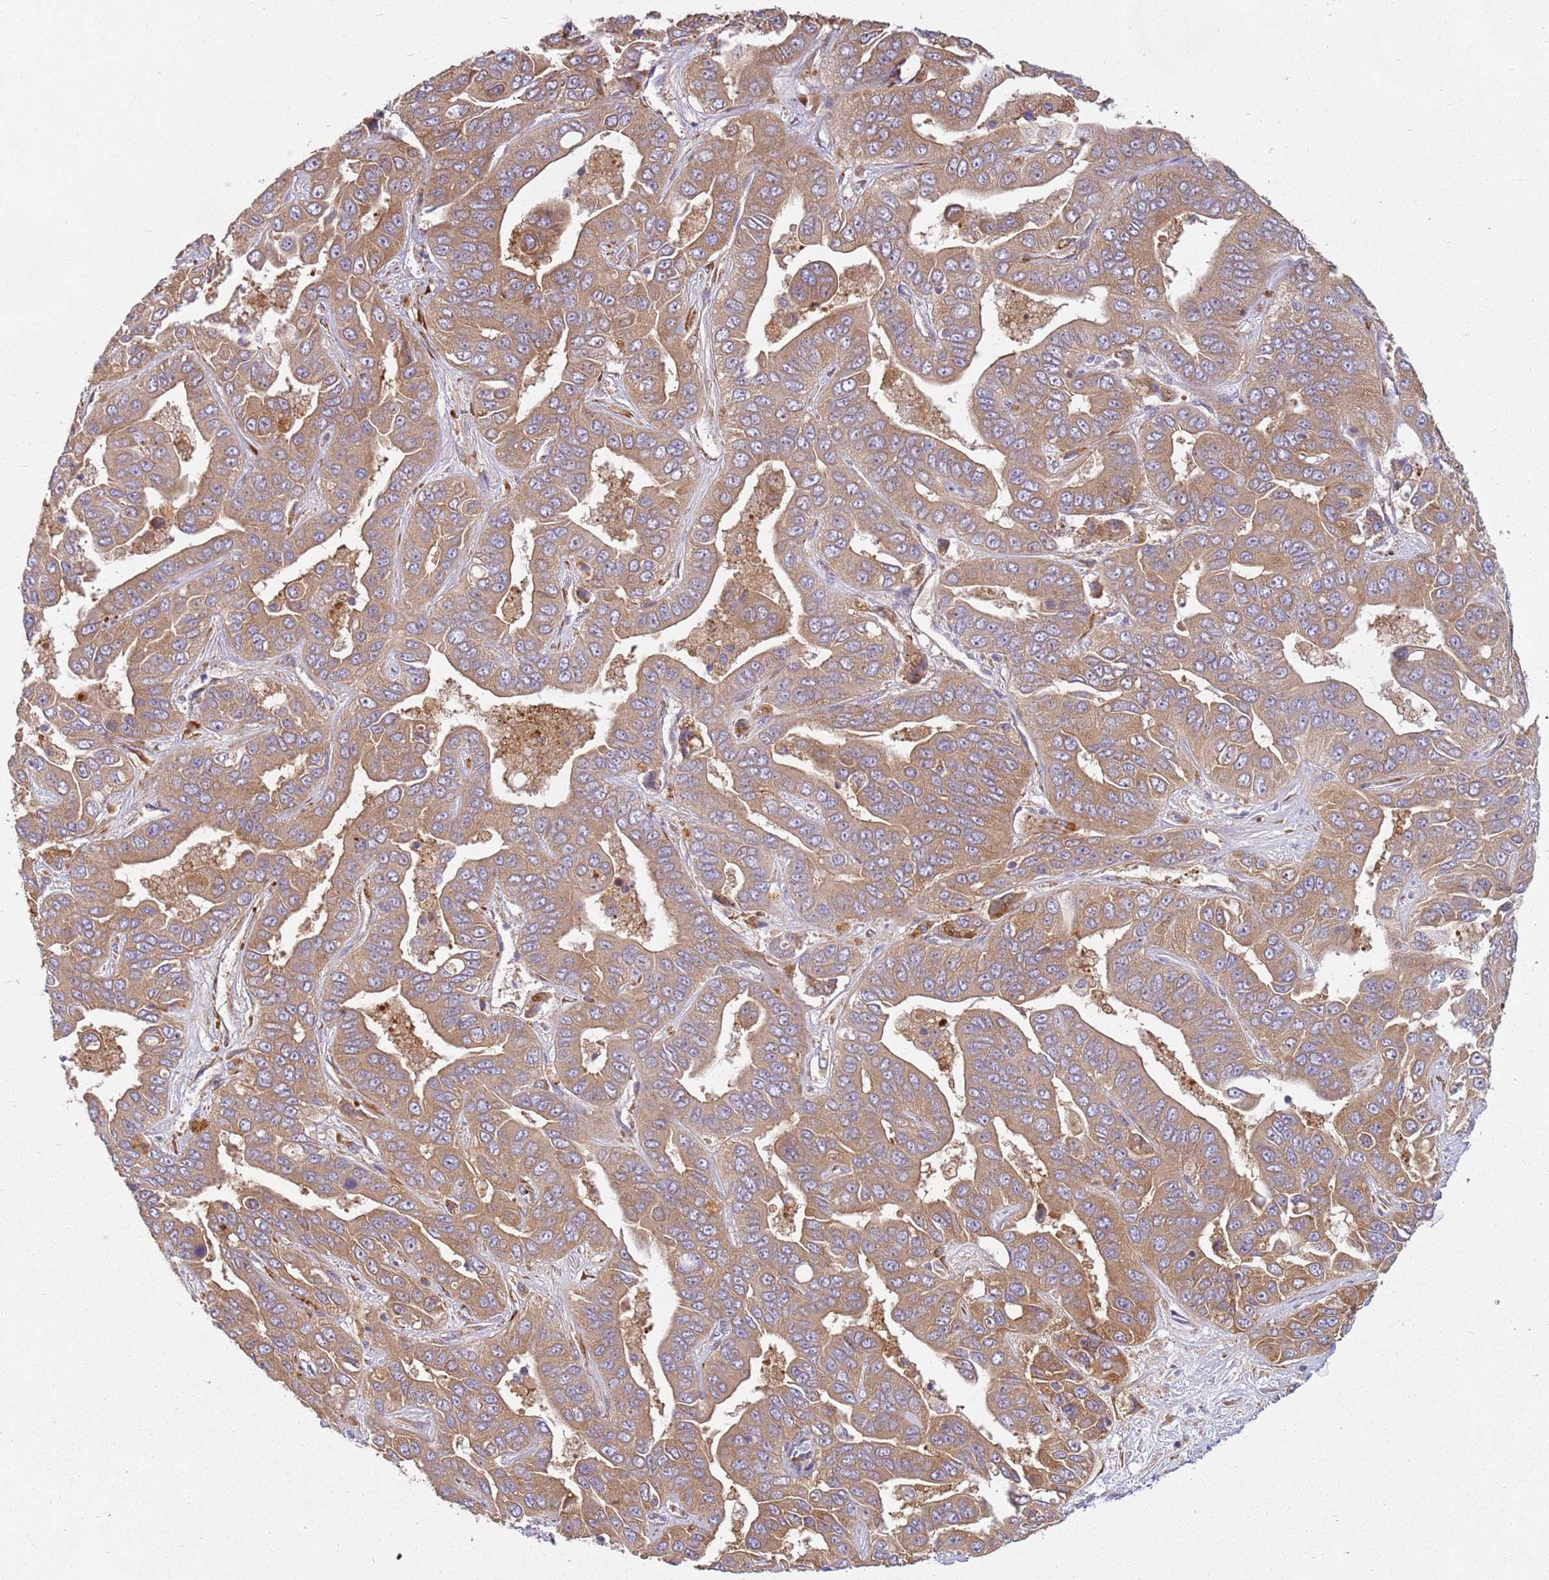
{"staining": {"intensity": "moderate", "quantity": ">75%", "location": "cytoplasmic/membranous"}, "tissue": "liver cancer", "cell_type": "Tumor cells", "image_type": "cancer", "snomed": [{"axis": "morphology", "description": "Cholangiocarcinoma"}, {"axis": "topography", "description": "Liver"}], "caption": "The micrograph displays immunohistochemical staining of liver cancer. There is moderate cytoplasmic/membranous expression is present in about >75% of tumor cells.", "gene": "RPS28", "patient": {"sex": "female", "age": 52}}